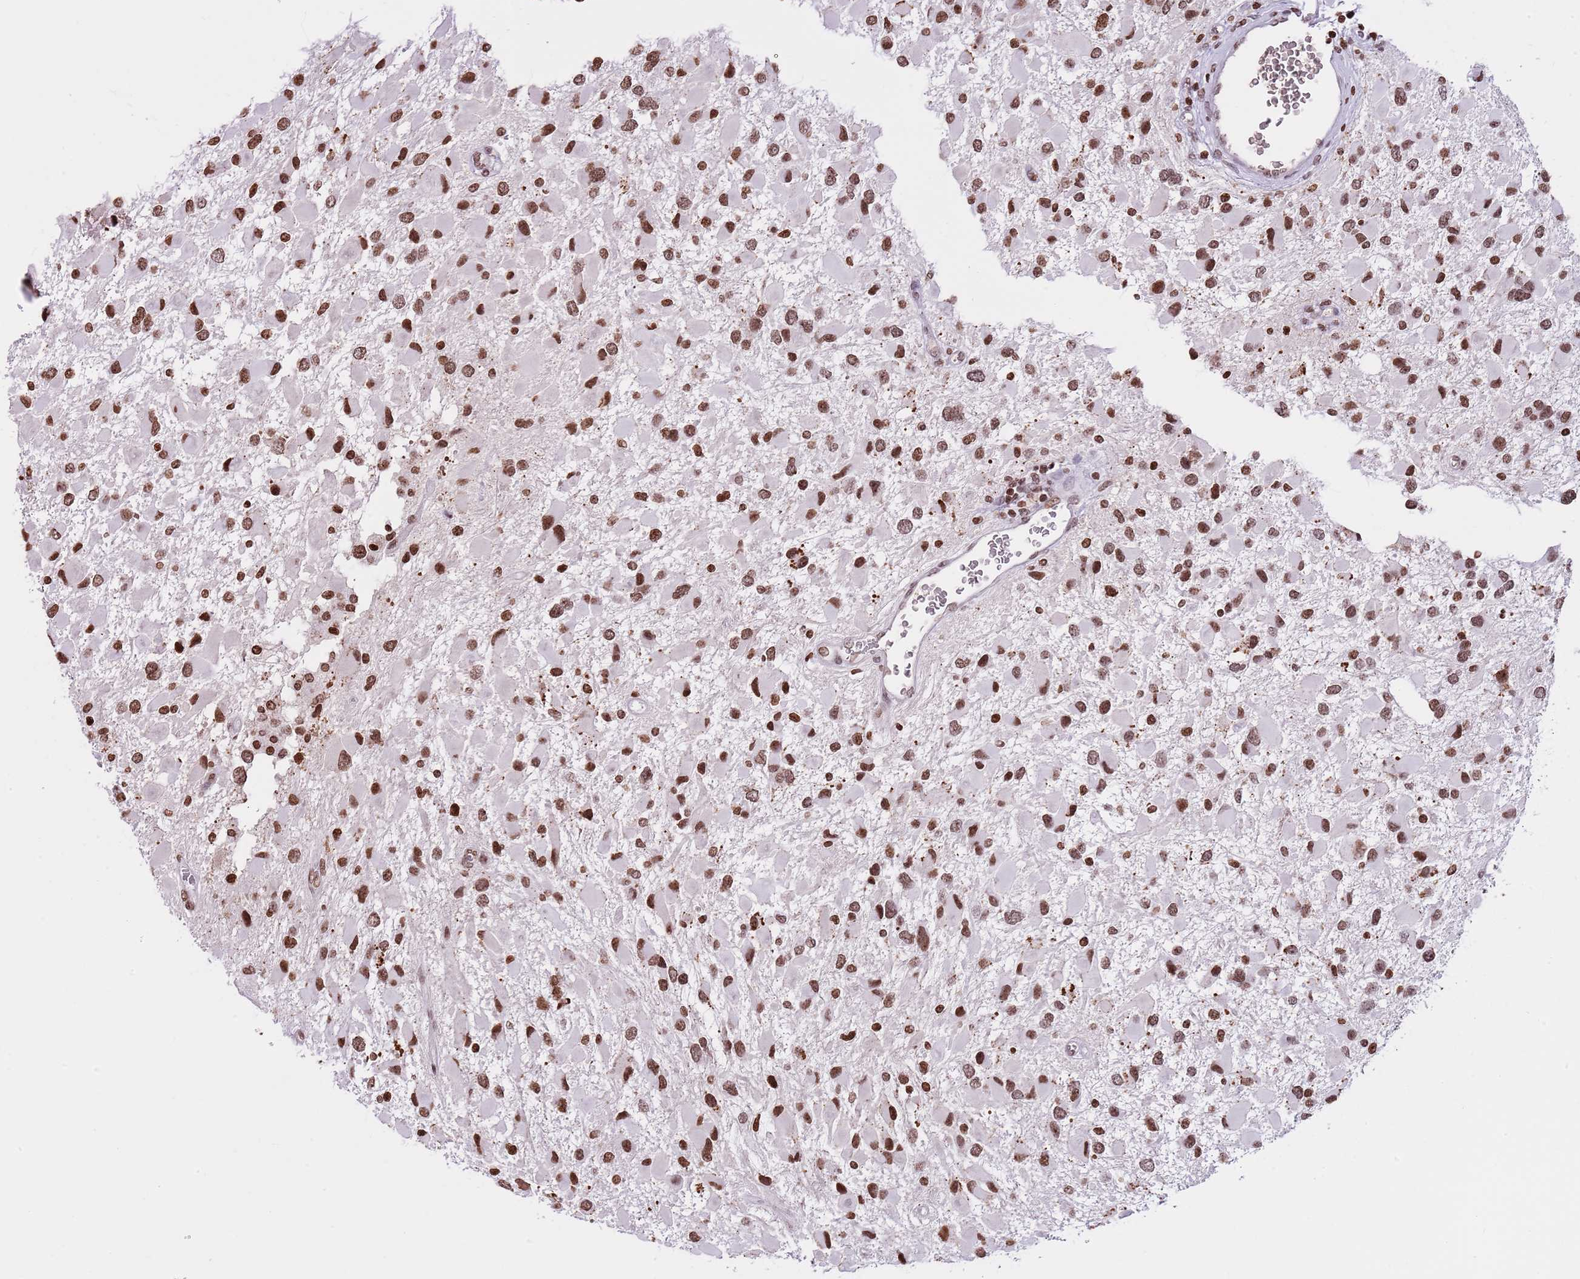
{"staining": {"intensity": "strong", "quantity": ">75%", "location": "nuclear"}, "tissue": "glioma", "cell_type": "Tumor cells", "image_type": "cancer", "snomed": [{"axis": "morphology", "description": "Glioma, malignant, High grade"}, {"axis": "topography", "description": "Brain"}], "caption": "Human glioma stained for a protein (brown) exhibits strong nuclear positive staining in approximately >75% of tumor cells.", "gene": "KPNA3", "patient": {"sex": "male", "age": 53}}